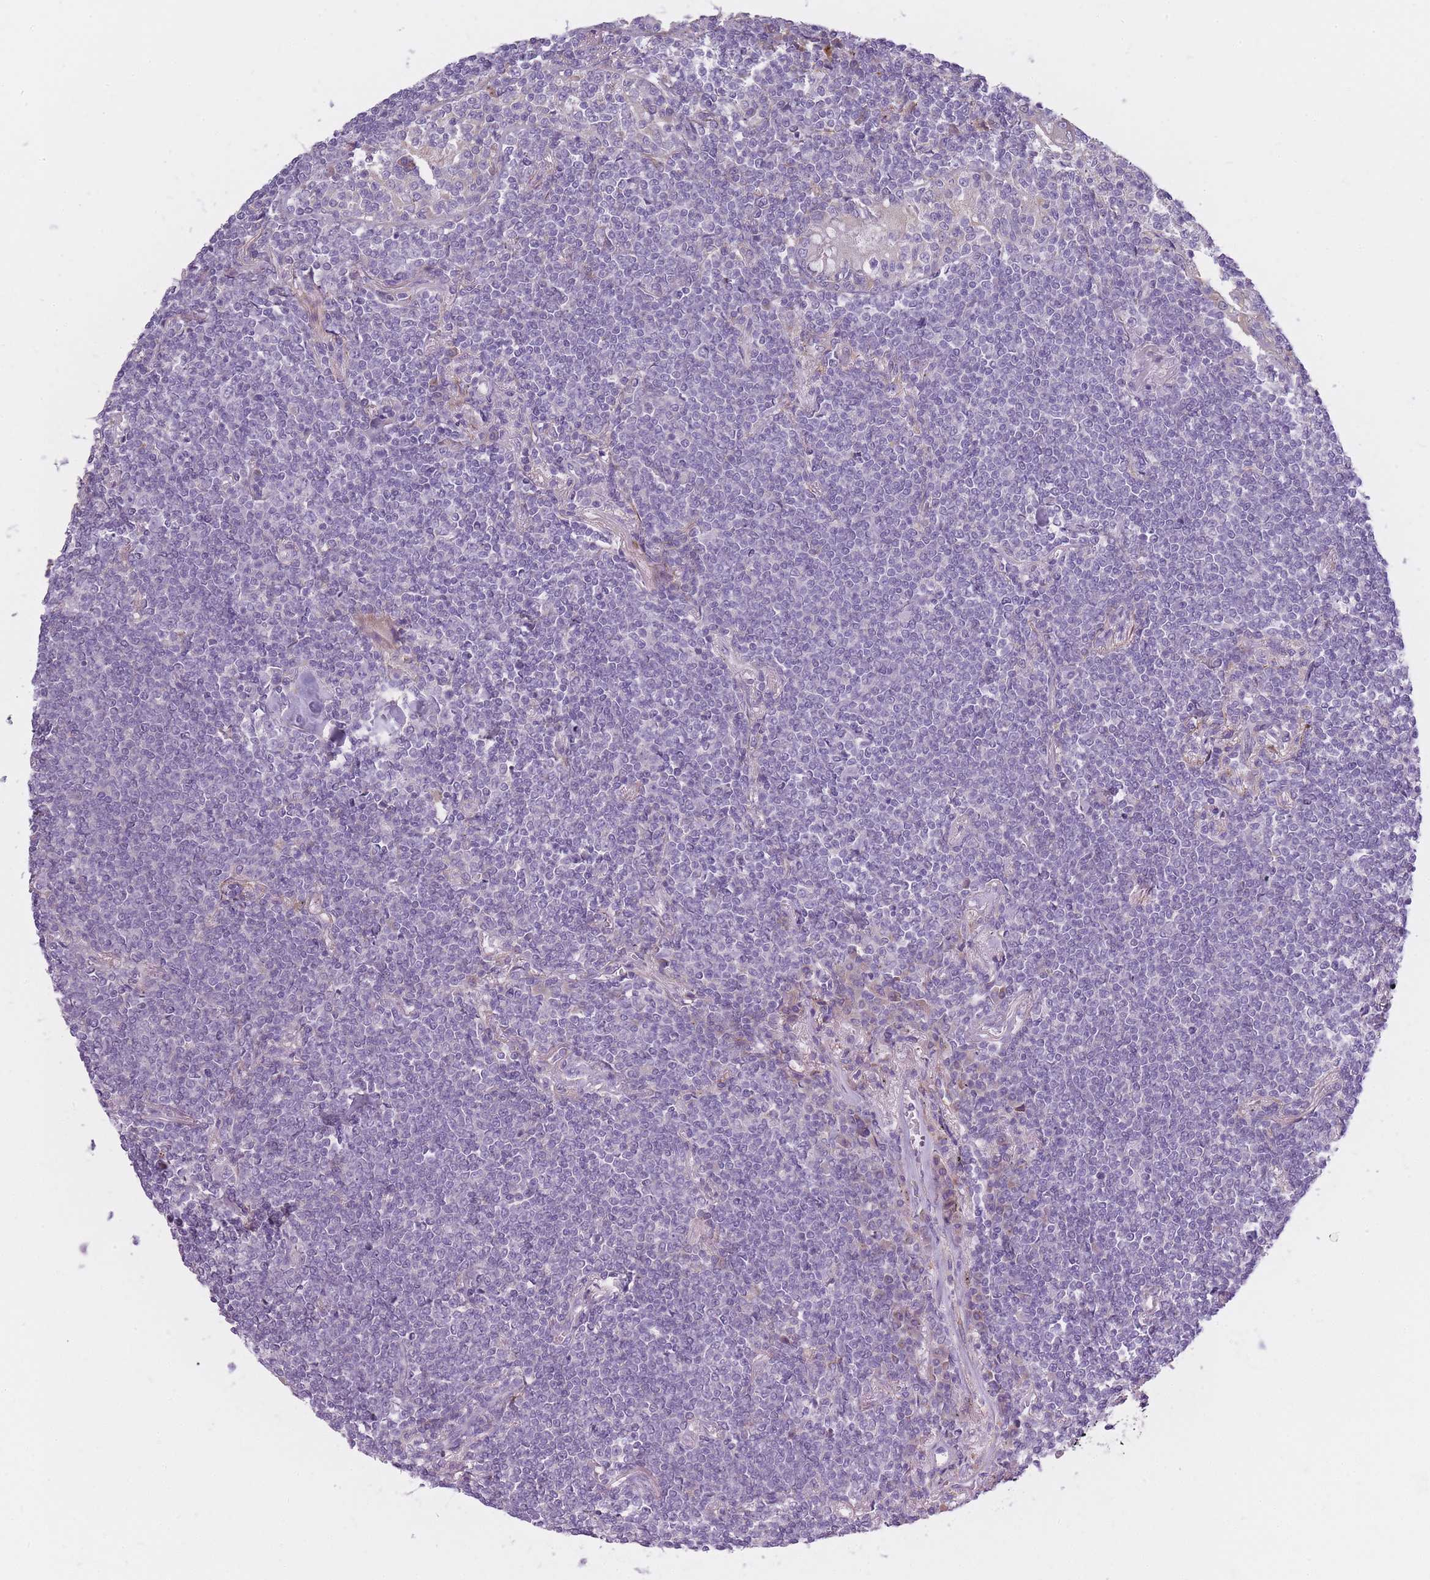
{"staining": {"intensity": "negative", "quantity": "none", "location": "none"}, "tissue": "lymphoma", "cell_type": "Tumor cells", "image_type": "cancer", "snomed": [{"axis": "morphology", "description": "Malignant lymphoma, non-Hodgkin's type, Low grade"}, {"axis": "topography", "description": "Lung"}], "caption": "Tumor cells show no significant protein expression in malignant lymphoma, non-Hodgkin's type (low-grade).", "gene": "AP3M2", "patient": {"sex": "female", "age": 71}}